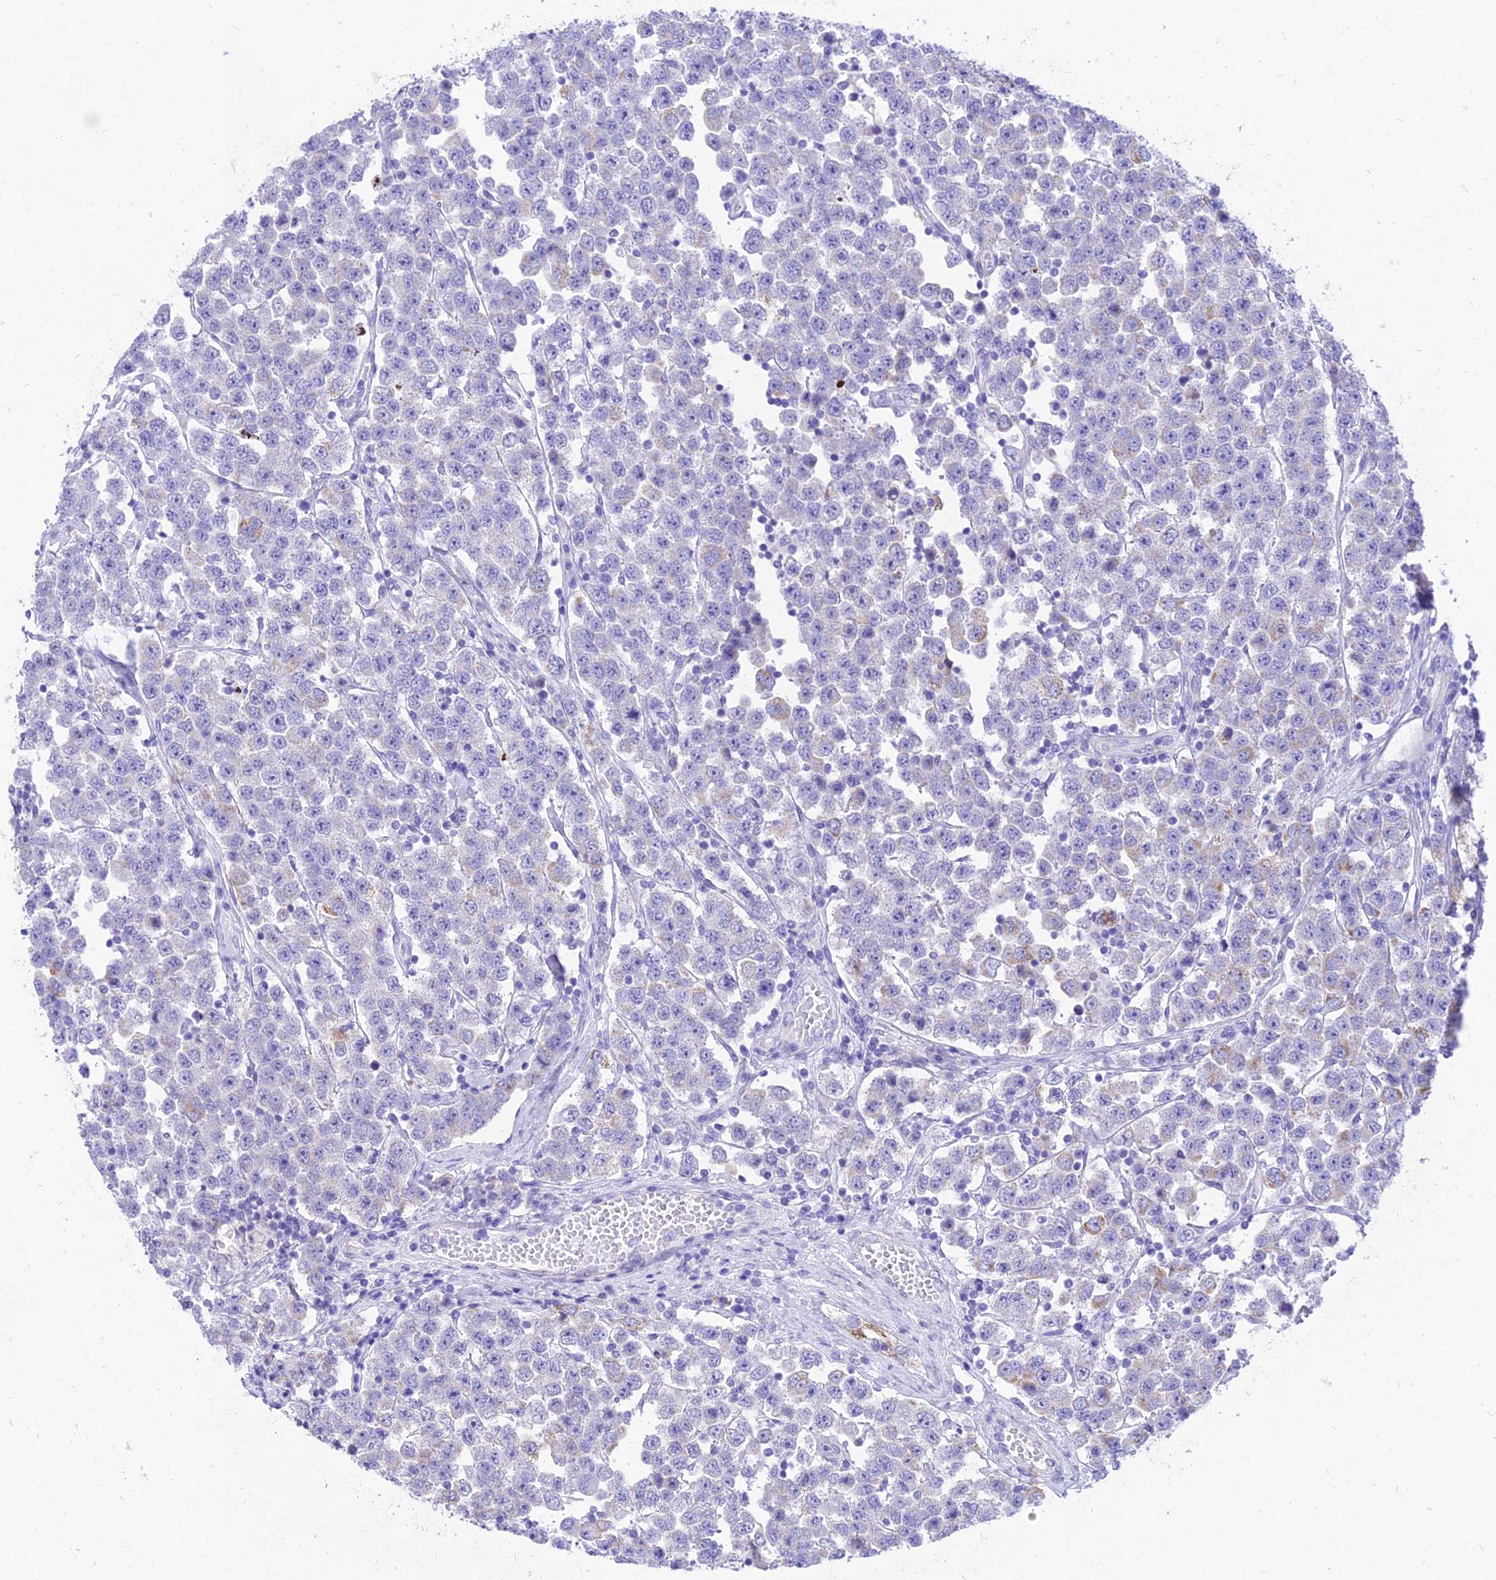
{"staining": {"intensity": "negative", "quantity": "none", "location": "none"}, "tissue": "testis cancer", "cell_type": "Tumor cells", "image_type": "cancer", "snomed": [{"axis": "morphology", "description": "Seminoma, NOS"}, {"axis": "topography", "description": "Testis"}], "caption": "Immunohistochemistry histopathology image of neoplastic tissue: human seminoma (testis) stained with DAB exhibits no significant protein positivity in tumor cells.", "gene": "PKN3", "patient": {"sex": "male", "age": 28}}